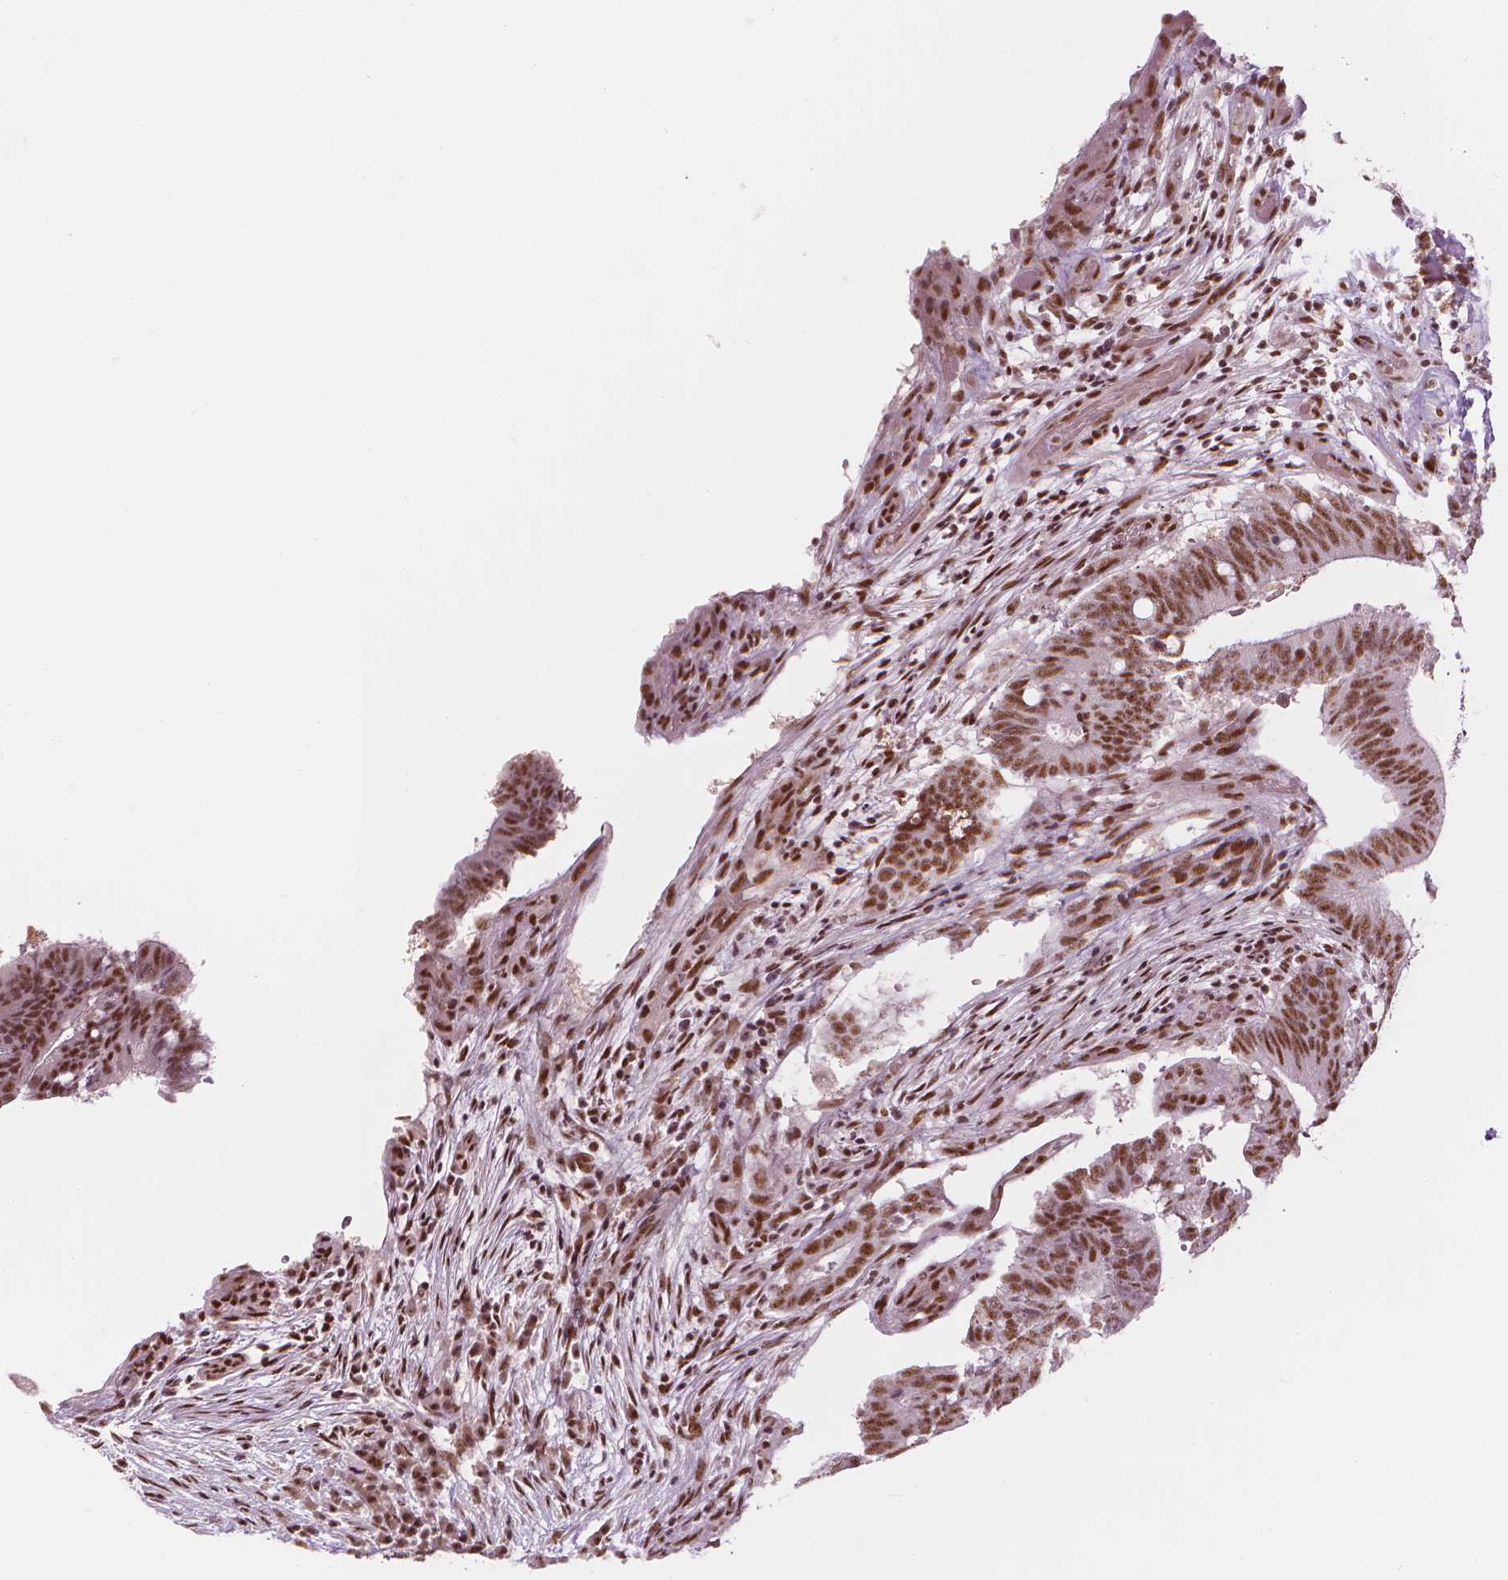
{"staining": {"intensity": "moderate", "quantity": ">75%", "location": "nuclear"}, "tissue": "colorectal cancer", "cell_type": "Tumor cells", "image_type": "cancer", "snomed": [{"axis": "morphology", "description": "Adenocarcinoma, NOS"}, {"axis": "topography", "description": "Colon"}], "caption": "This micrograph demonstrates adenocarcinoma (colorectal) stained with IHC to label a protein in brown. The nuclear of tumor cells show moderate positivity for the protein. Nuclei are counter-stained blue.", "gene": "ELF2", "patient": {"sex": "female", "age": 43}}